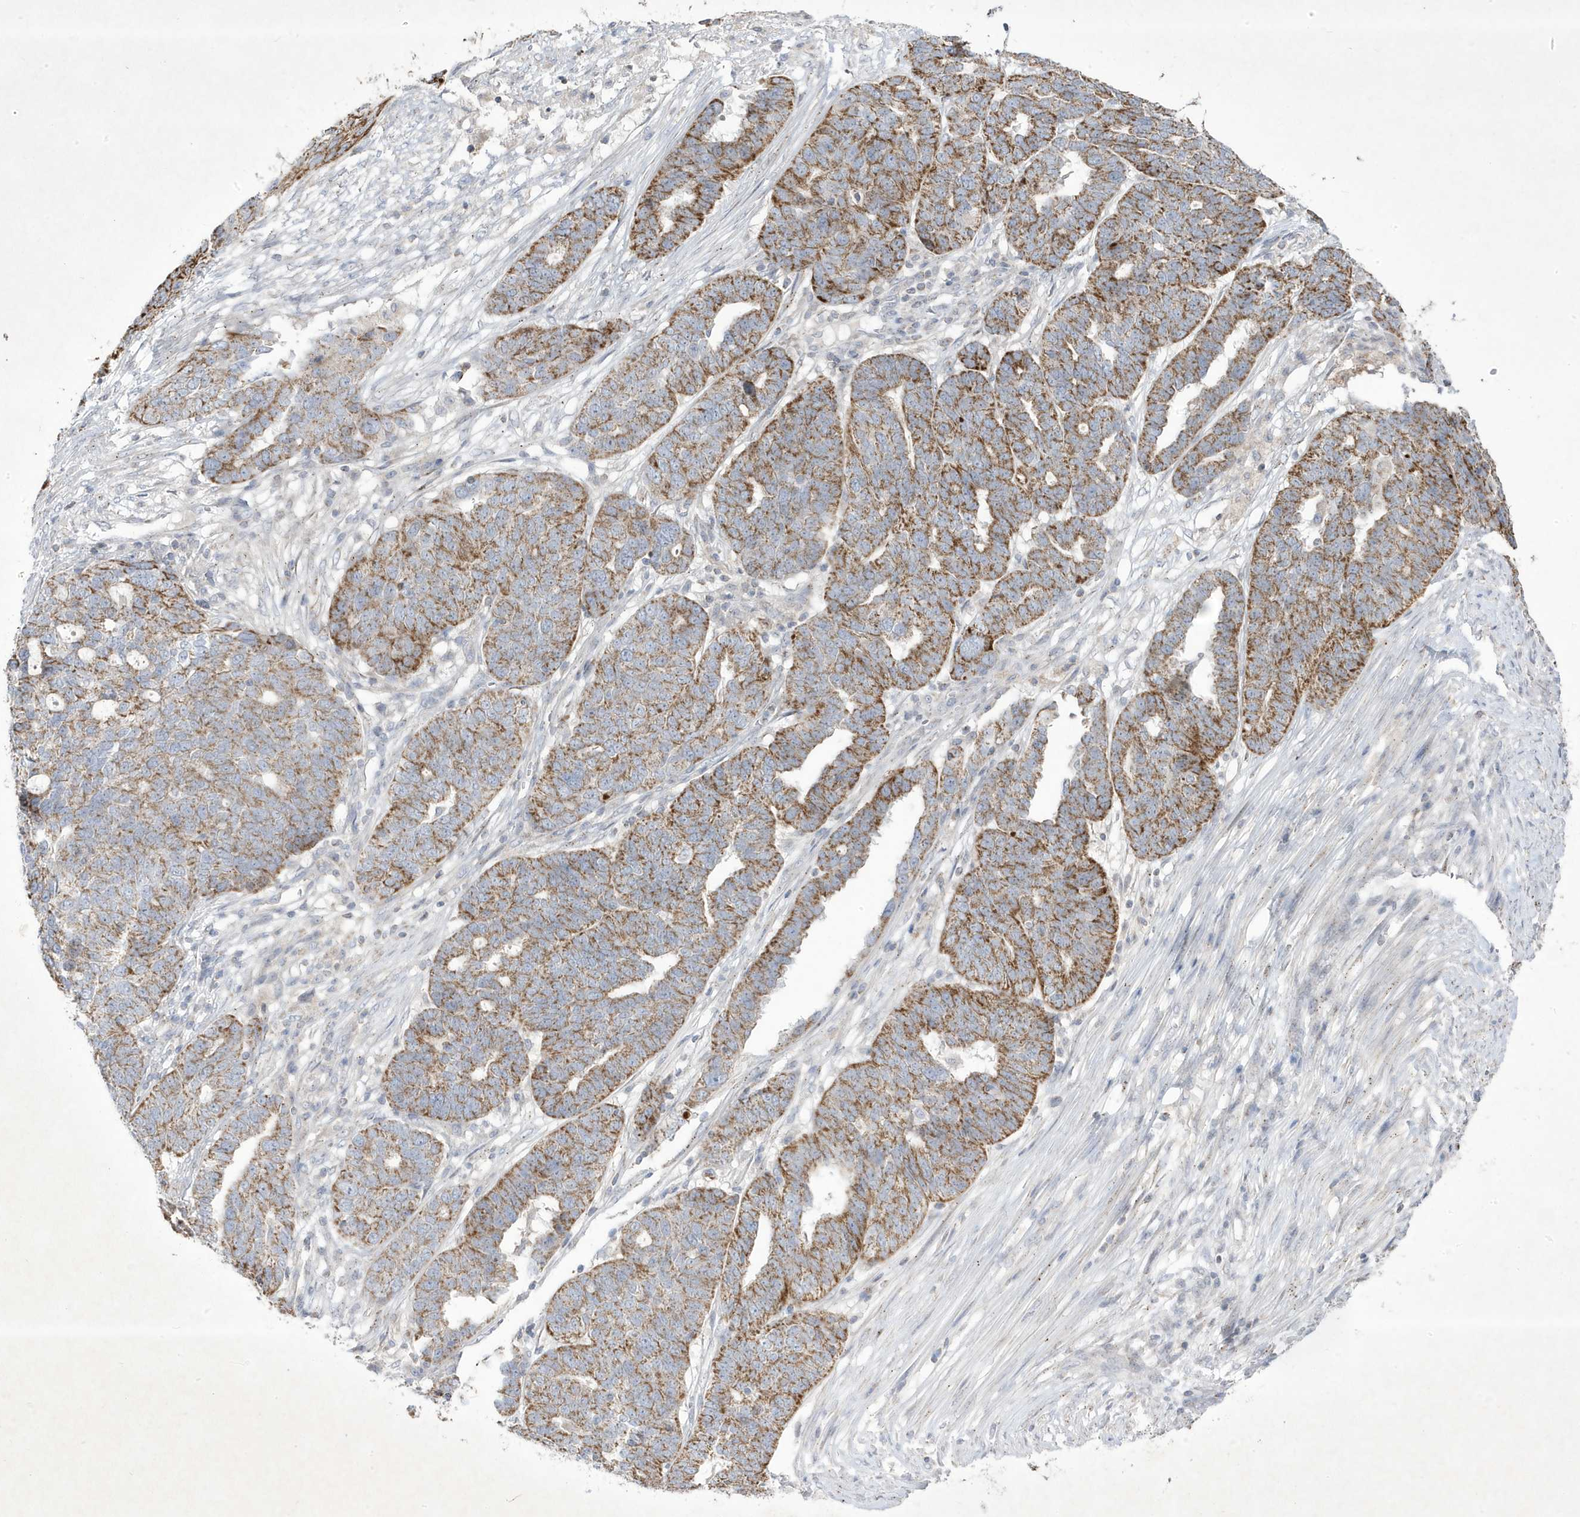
{"staining": {"intensity": "moderate", "quantity": ">75%", "location": "cytoplasmic/membranous"}, "tissue": "ovarian cancer", "cell_type": "Tumor cells", "image_type": "cancer", "snomed": [{"axis": "morphology", "description": "Cystadenocarcinoma, serous, NOS"}, {"axis": "topography", "description": "Ovary"}], "caption": "Immunohistochemistry image of human ovarian cancer (serous cystadenocarcinoma) stained for a protein (brown), which reveals medium levels of moderate cytoplasmic/membranous staining in approximately >75% of tumor cells.", "gene": "ADAMTSL3", "patient": {"sex": "female", "age": 59}}